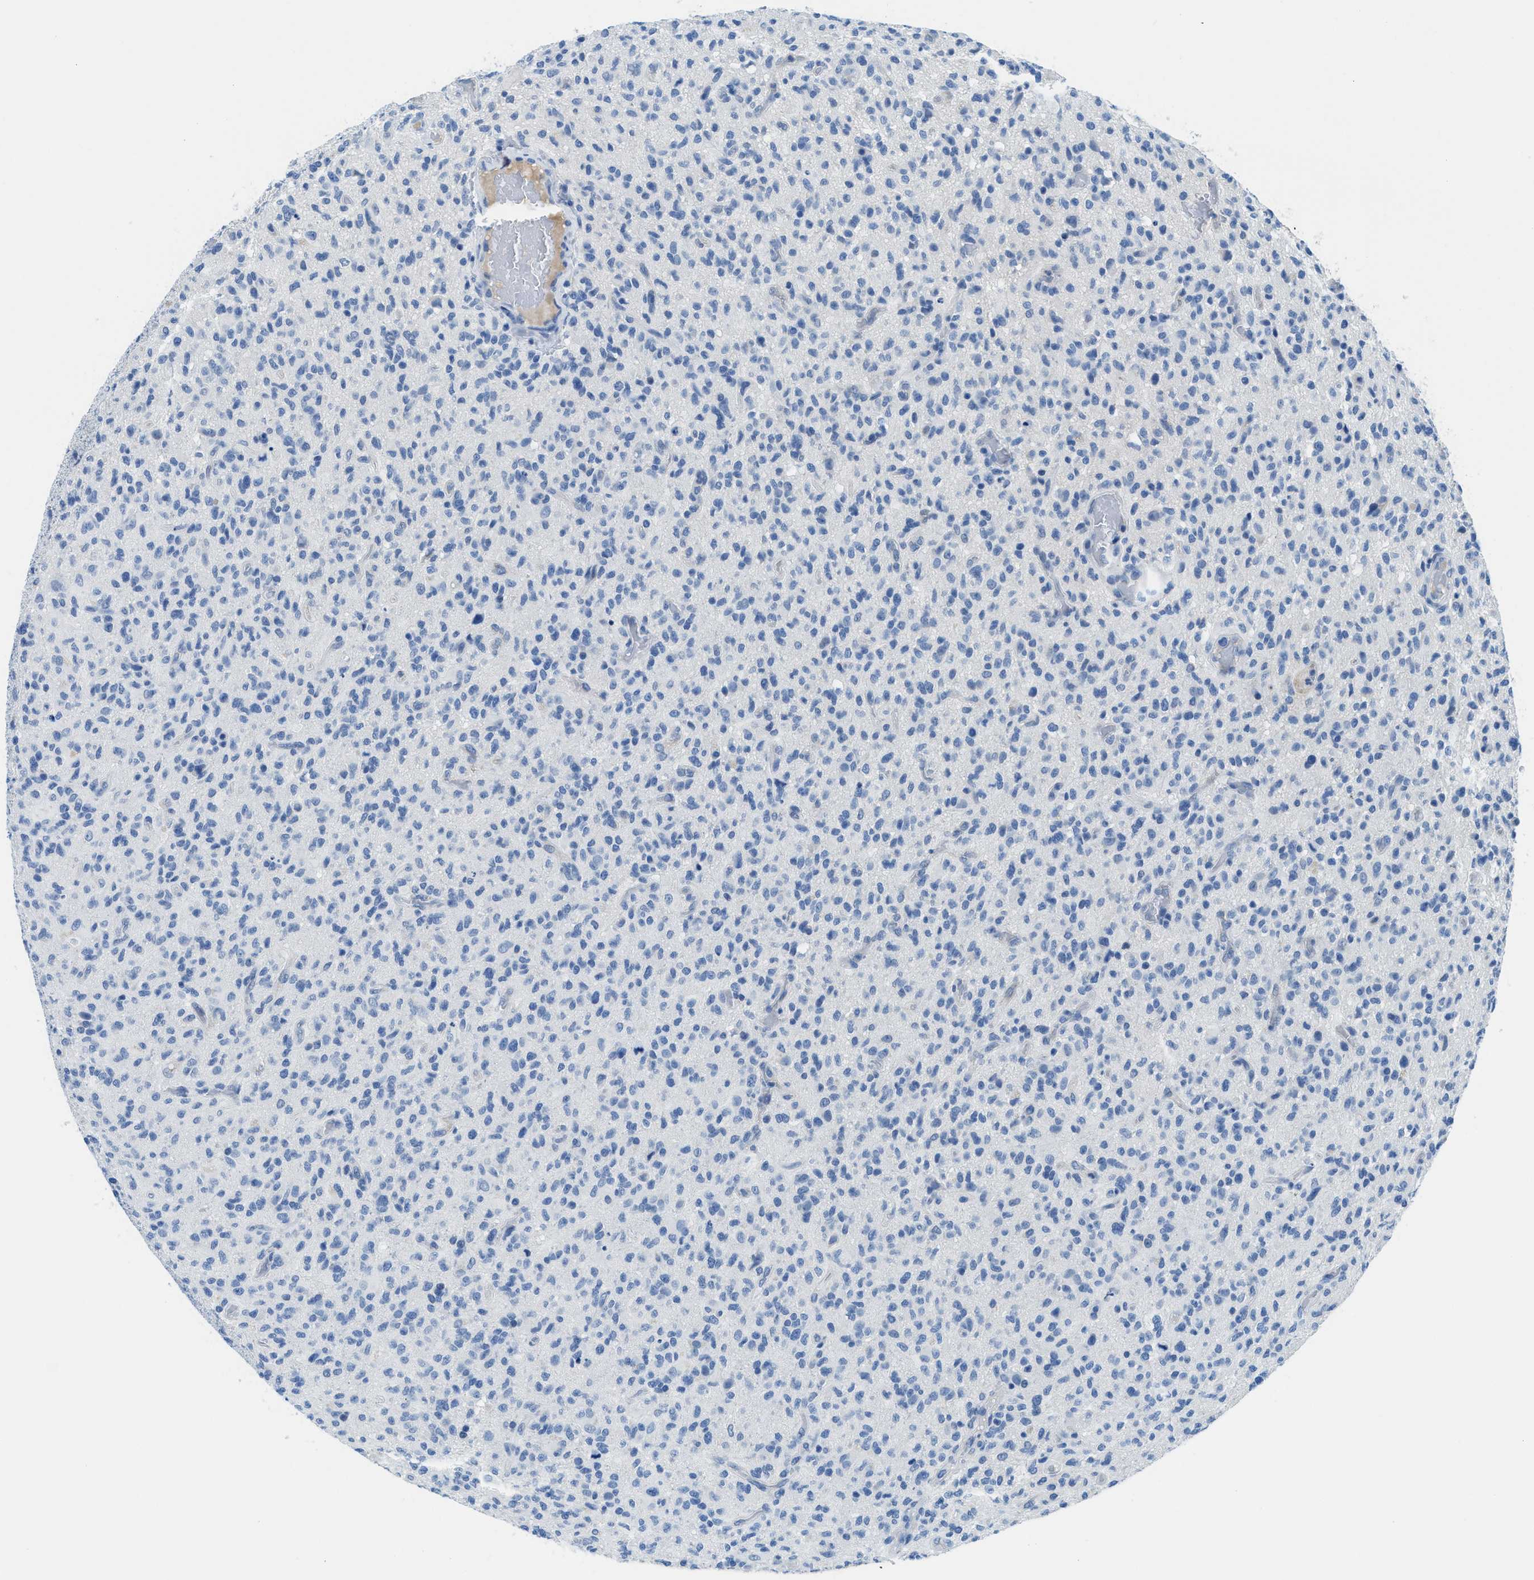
{"staining": {"intensity": "negative", "quantity": "none", "location": "none"}, "tissue": "glioma", "cell_type": "Tumor cells", "image_type": "cancer", "snomed": [{"axis": "morphology", "description": "Glioma, malignant, High grade"}, {"axis": "topography", "description": "Brain"}], "caption": "Immunohistochemical staining of high-grade glioma (malignant) exhibits no significant positivity in tumor cells. (DAB (3,3'-diaminobenzidine) immunohistochemistry (IHC) with hematoxylin counter stain).", "gene": "MBL2", "patient": {"sex": "male", "age": 71}}